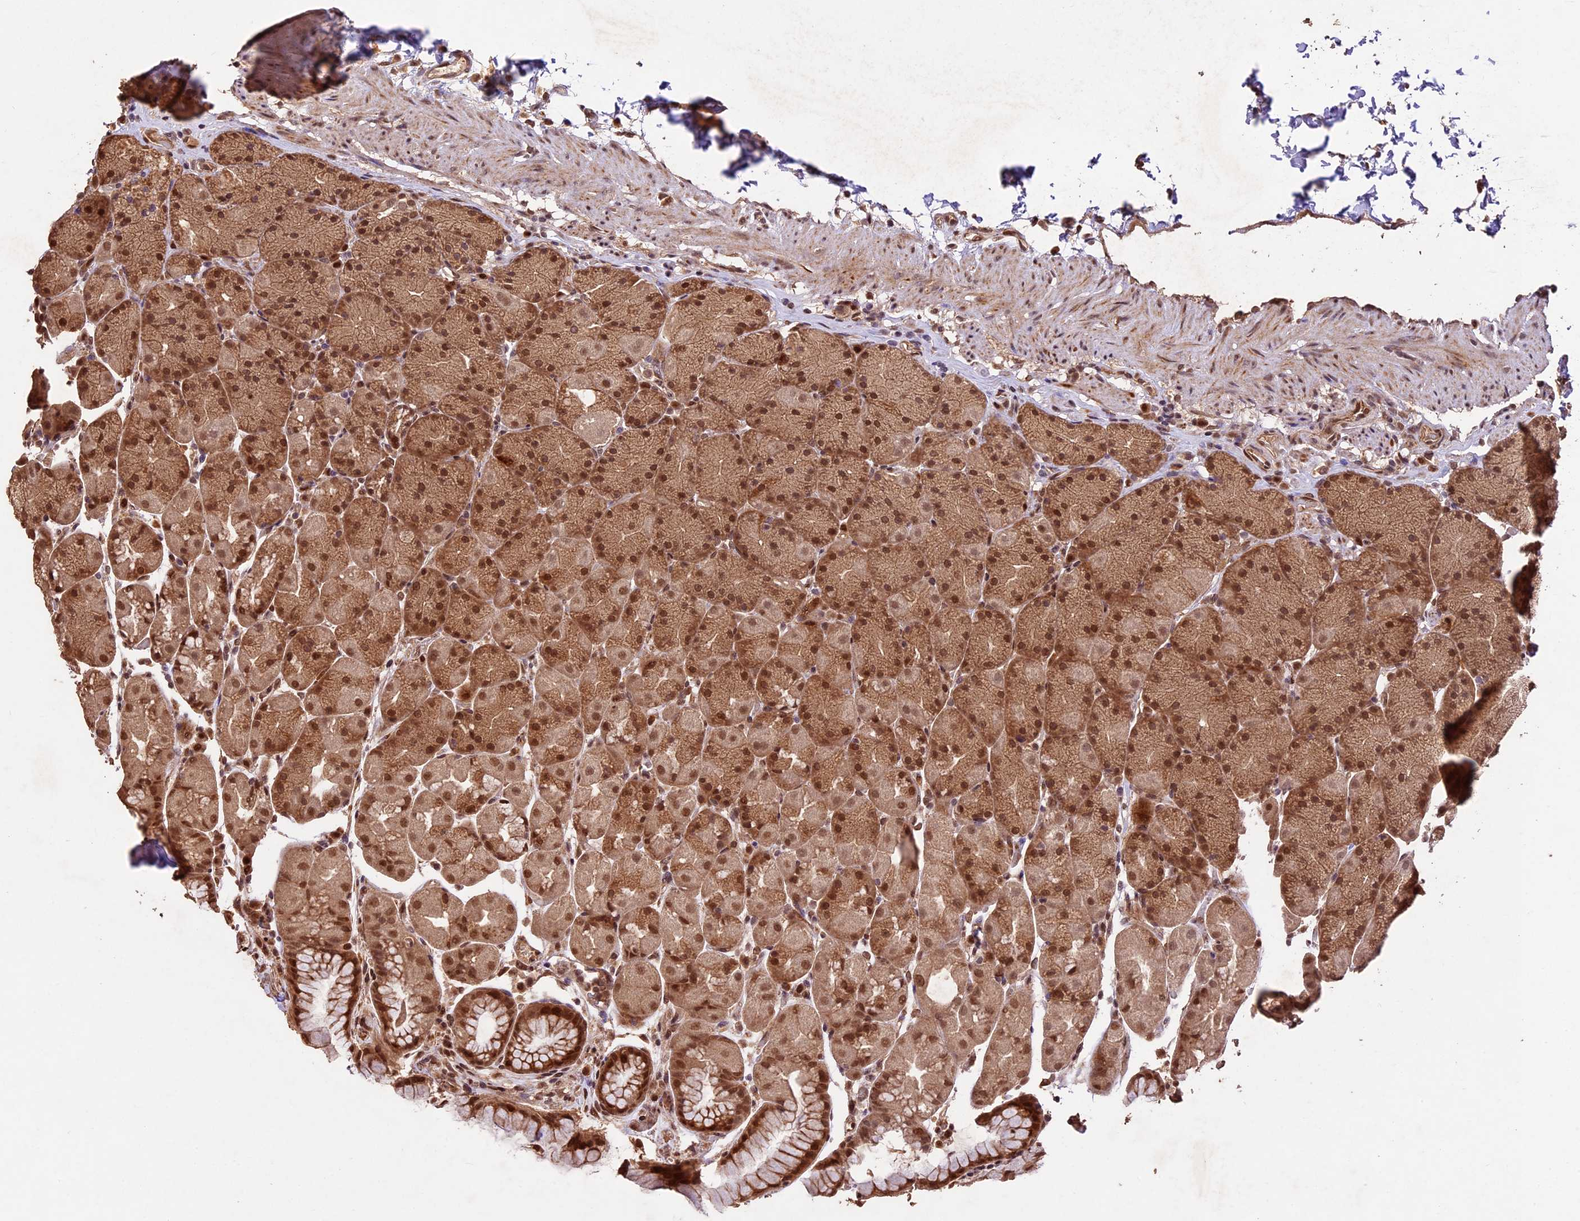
{"staining": {"intensity": "strong", "quantity": ">75%", "location": "cytoplasmic/membranous,nuclear"}, "tissue": "stomach", "cell_type": "Glandular cells", "image_type": "normal", "snomed": [{"axis": "morphology", "description": "Normal tissue, NOS"}, {"axis": "topography", "description": "Stomach, upper"}, {"axis": "topography", "description": "Stomach, lower"}], "caption": "DAB (3,3'-diaminobenzidine) immunohistochemical staining of benign stomach exhibits strong cytoplasmic/membranous,nuclear protein positivity in approximately >75% of glandular cells. (brown staining indicates protein expression, while blue staining denotes nuclei).", "gene": "CDKN2AIP", "patient": {"sex": "male", "age": 67}}